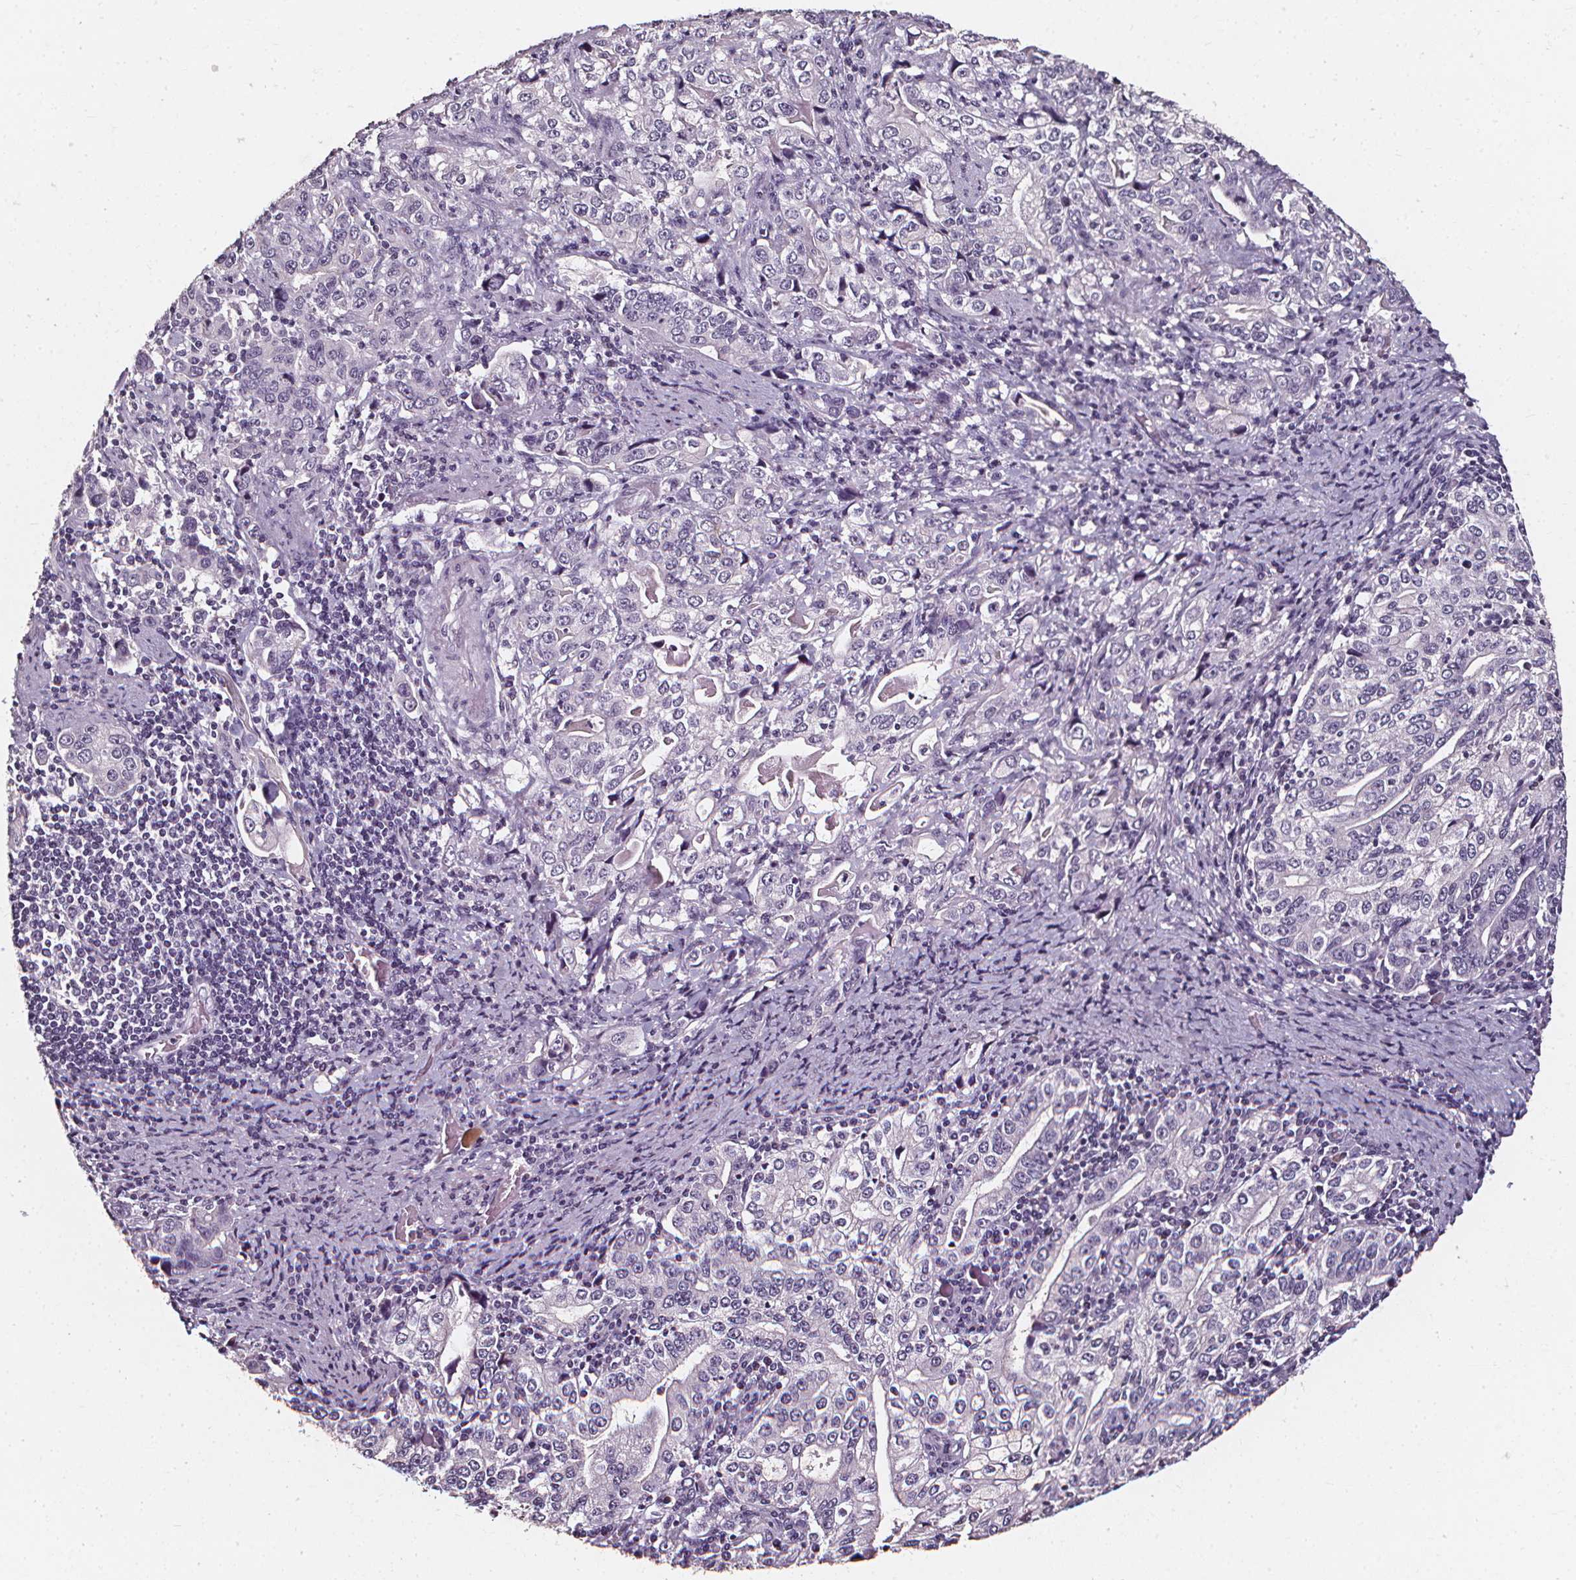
{"staining": {"intensity": "negative", "quantity": "none", "location": "none"}, "tissue": "stomach cancer", "cell_type": "Tumor cells", "image_type": "cancer", "snomed": [{"axis": "morphology", "description": "Adenocarcinoma, NOS"}, {"axis": "topography", "description": "Stomach, lower"}], "caption": "Protein analysis of stomach cancer (adenocarcinoma) reveals no significant staining in tumor cells.", "gene": "DEFA5", "patient": {"sex": "female", "age": 72}}